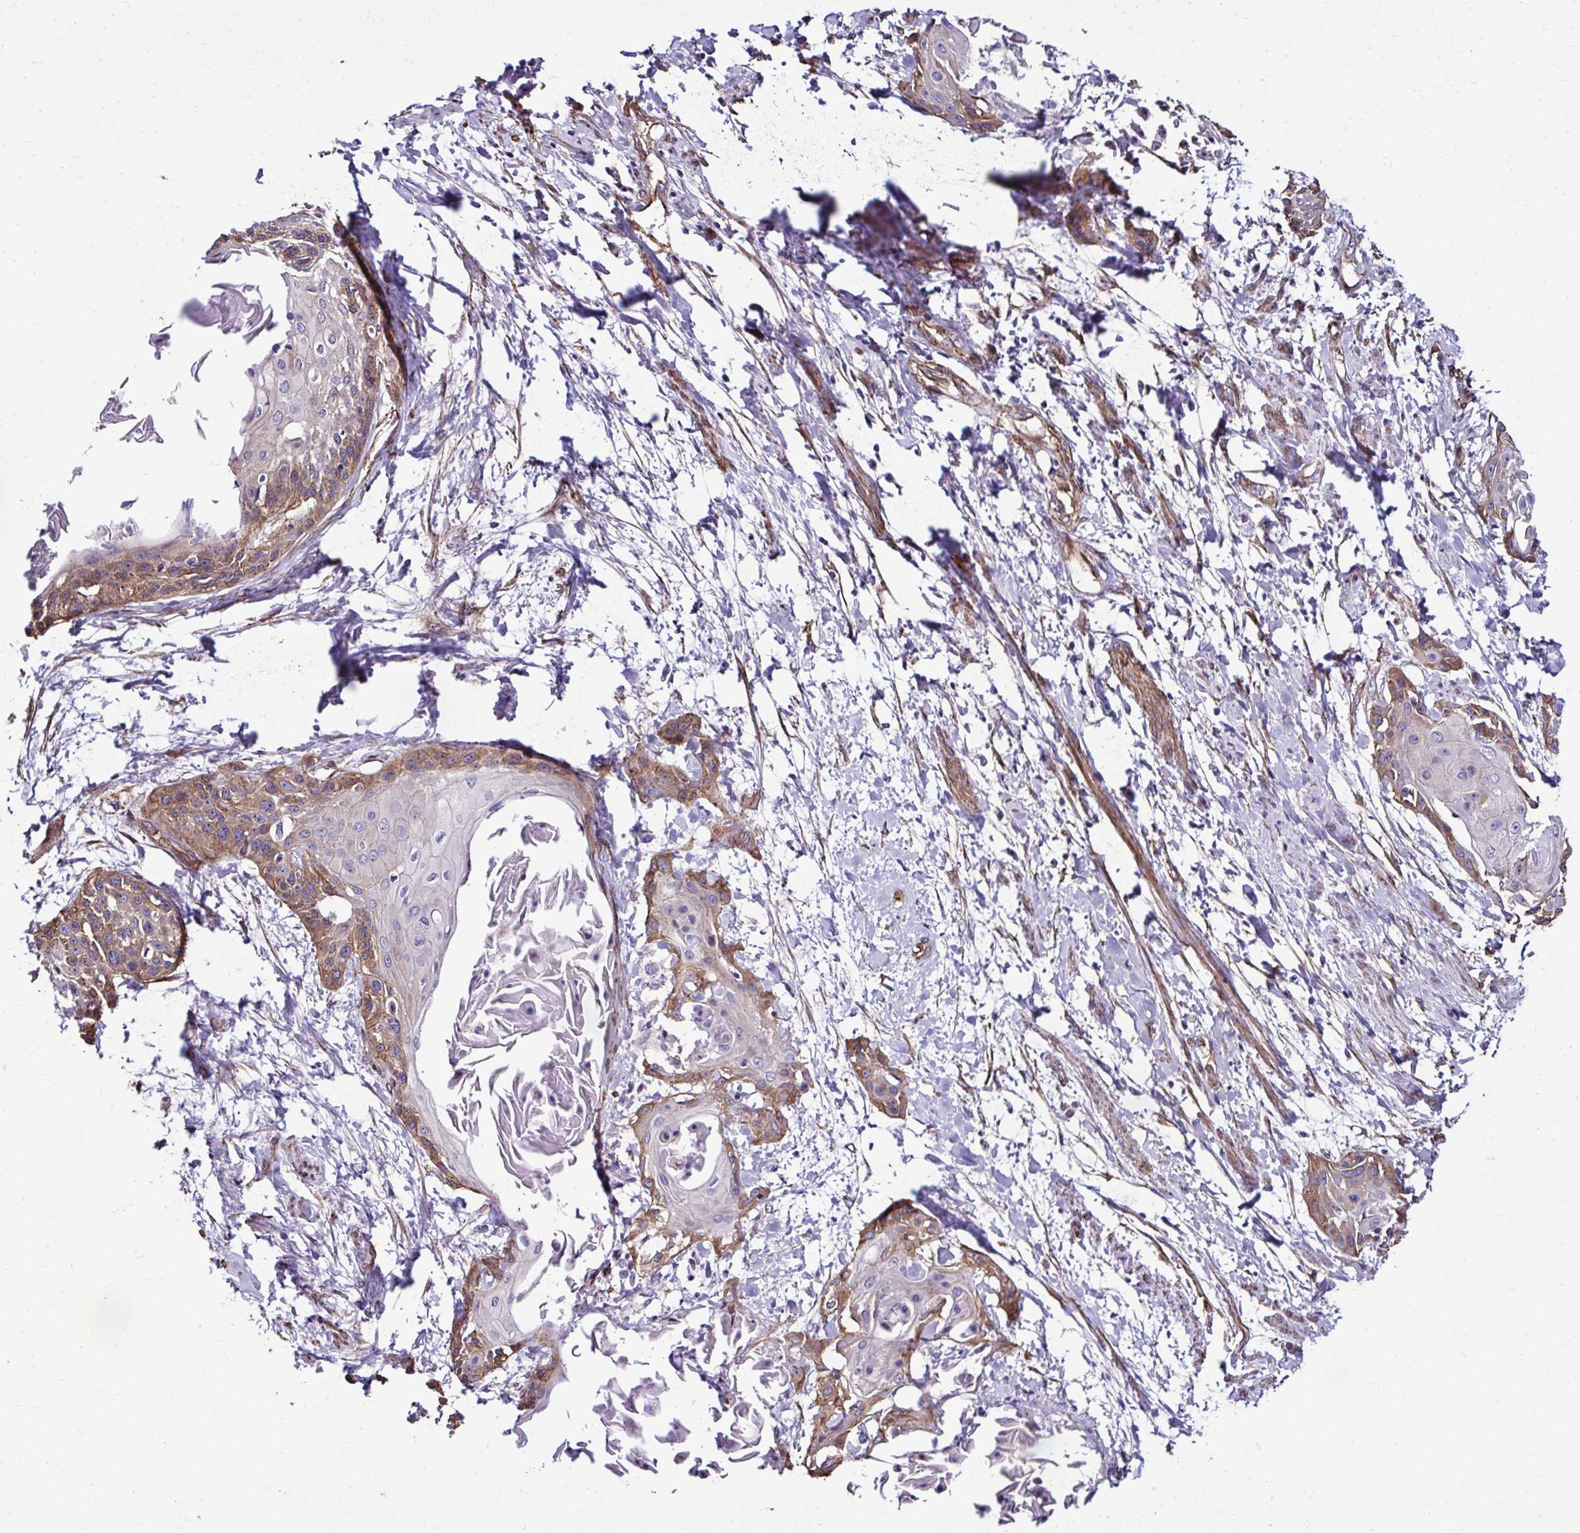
{"staining": {"intensity": "moderate", "quantity": "25%-75%", "location": "cytoplasmic/membranous"}, "tissue": "cervical cancer", "cell_type": "Tumor cells", "image_type": "cancer", "snomed": [{"axis": "morphology", "description": "Squamous cell carcinoma, NOS"}, {"axis": "topography", "description": "Cervix"}], "caption": "About 25%-75% of tumor cells in cervical cancer (squamous cell carcinoma) display moderate cytoplasmic/membranous protein positivity as visualized by brown immunohistochemical staining.", "gene": "TRIM52", "patient": {"sex": "female", "age": 57}}